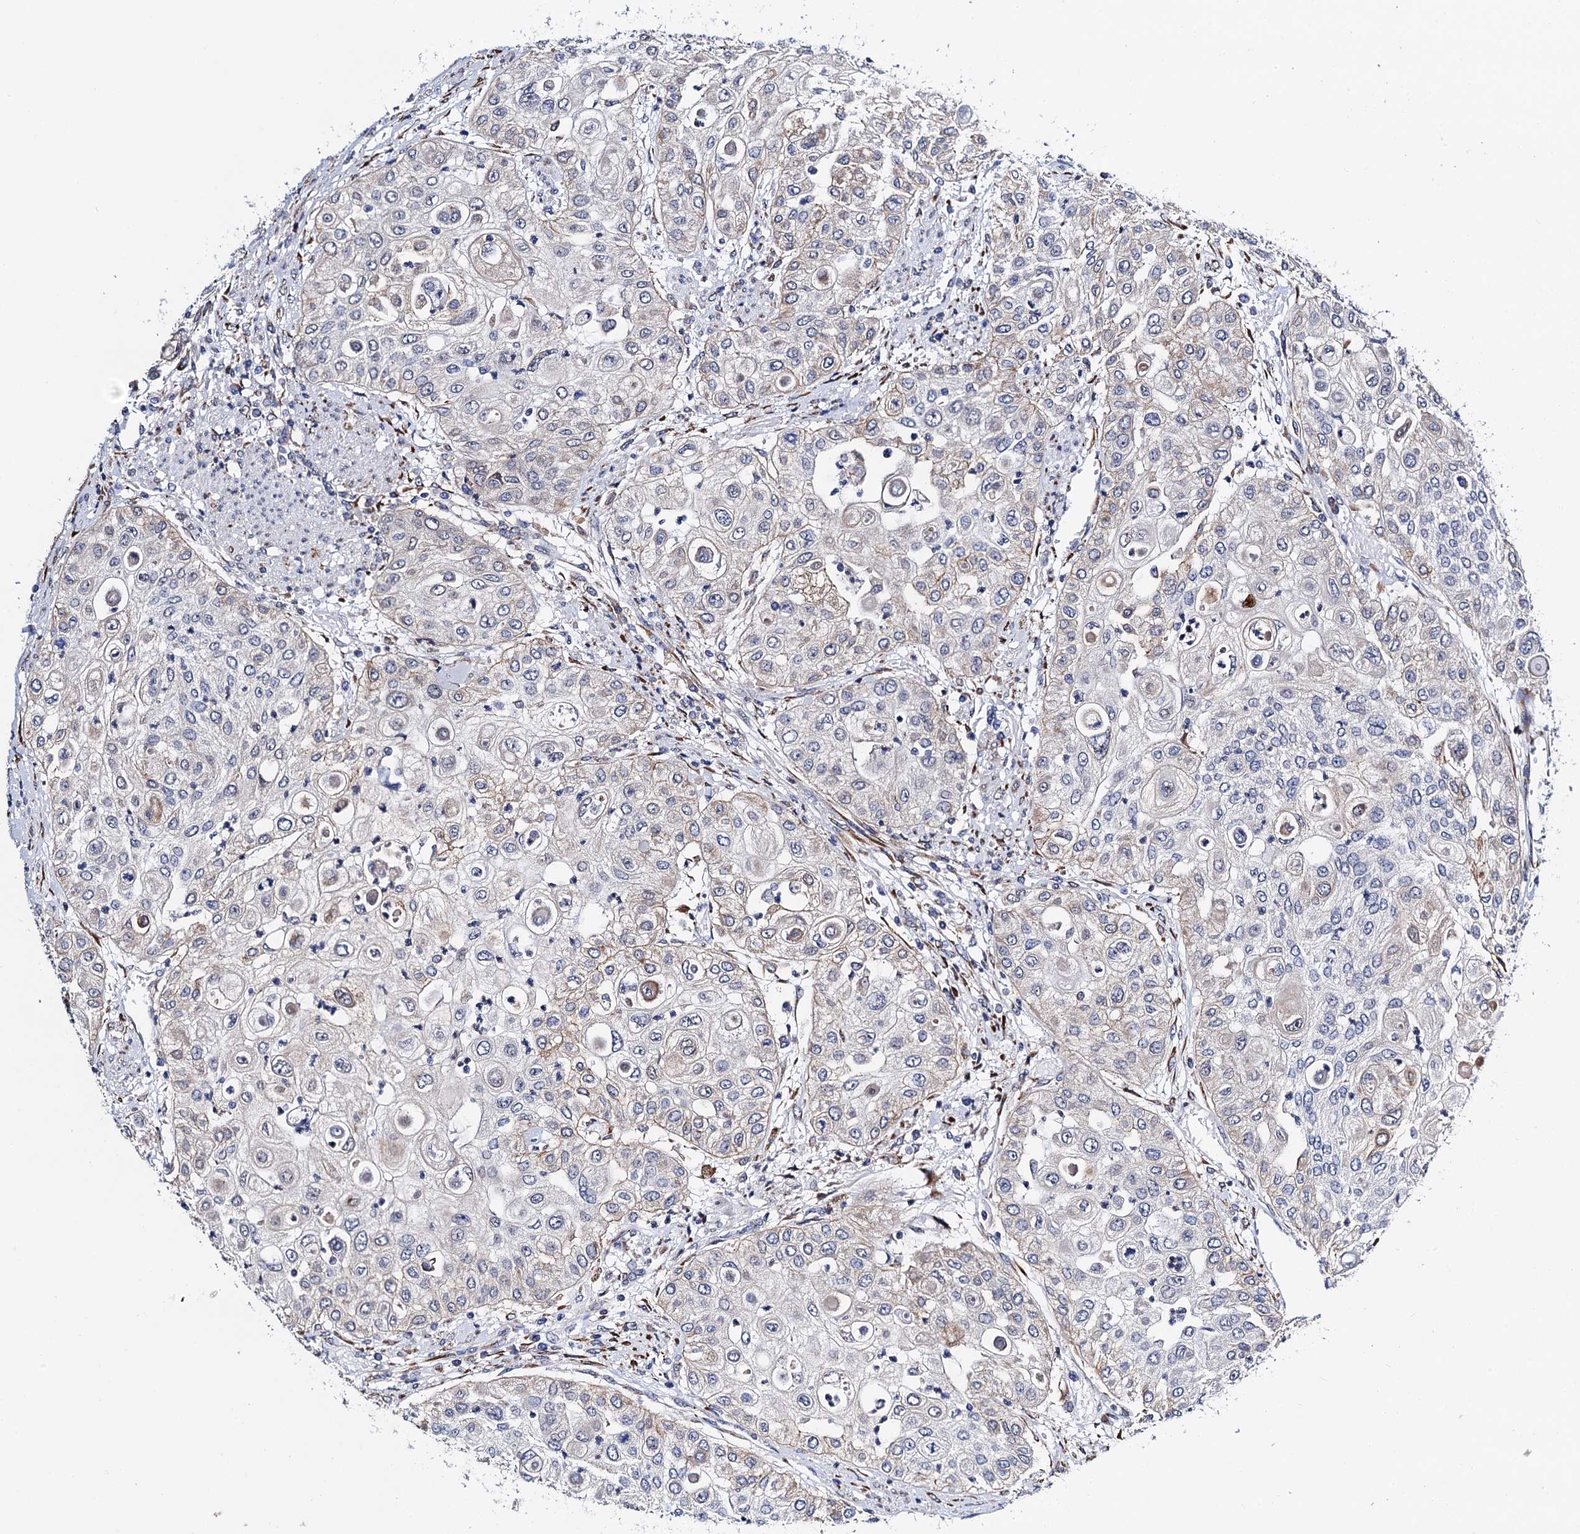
{"staining": {"intensity": "weak", "quantity": "<25%", "location": "cytoplasmic/membranous"}, "tissue": "urothelial cancer", "cell_type": "Tumor cells", "image_type": "cancer", "snomed": [{"axis": "morphology", "description": "Urothelial carcinoma, High grade"}, {"axis": "topography", "description": "Urinary bladder"}], "caption": "A micrograph of urothelial cancer stained for a protein exhibits no brown staining in tumor cells.", "gene": "SLC7A10", "patient": {"sex": "female", "age": 79}}